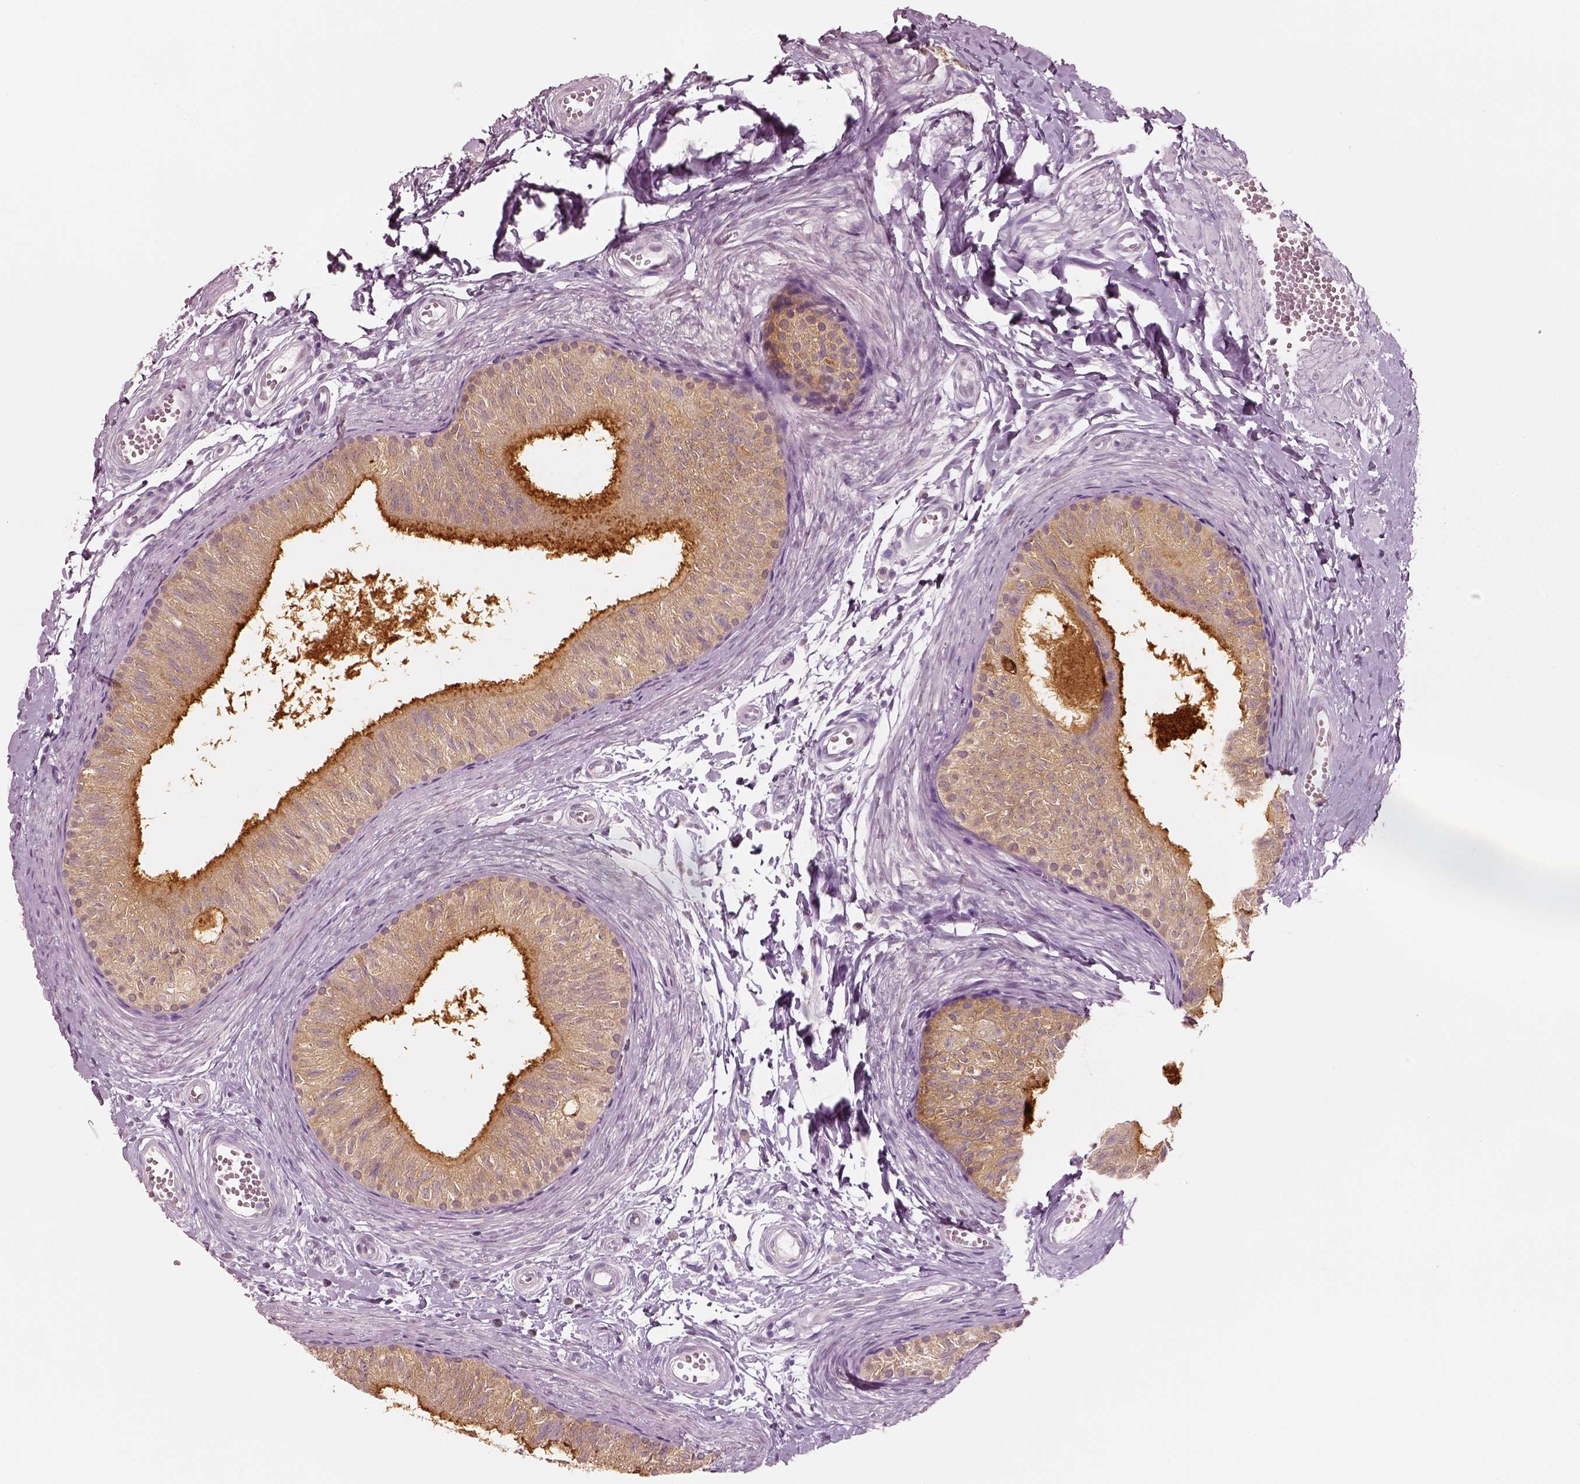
{"staining": {"intensity": "strong", "quantity": "<25%", "location": "cytoplasmic/membranous"}, "tissue": "epididymis", "cell_type": "Glandular cells", "image_type": "normal", "snomed": [{"axis": "morphology", "description": "Normal tissue, NOS"}, {"axis": "topography", "description": "Epididymis"}], "caption": "DAB (3,3'-diaminobenzidine) immunohistochemical staining of normal epididymis exhibits strong cytoplasmic/membranous protein staining in about <25% of glandular cells.", "gene": "ELSPBP1", "patient": {"sex": "male", "age": 22}}